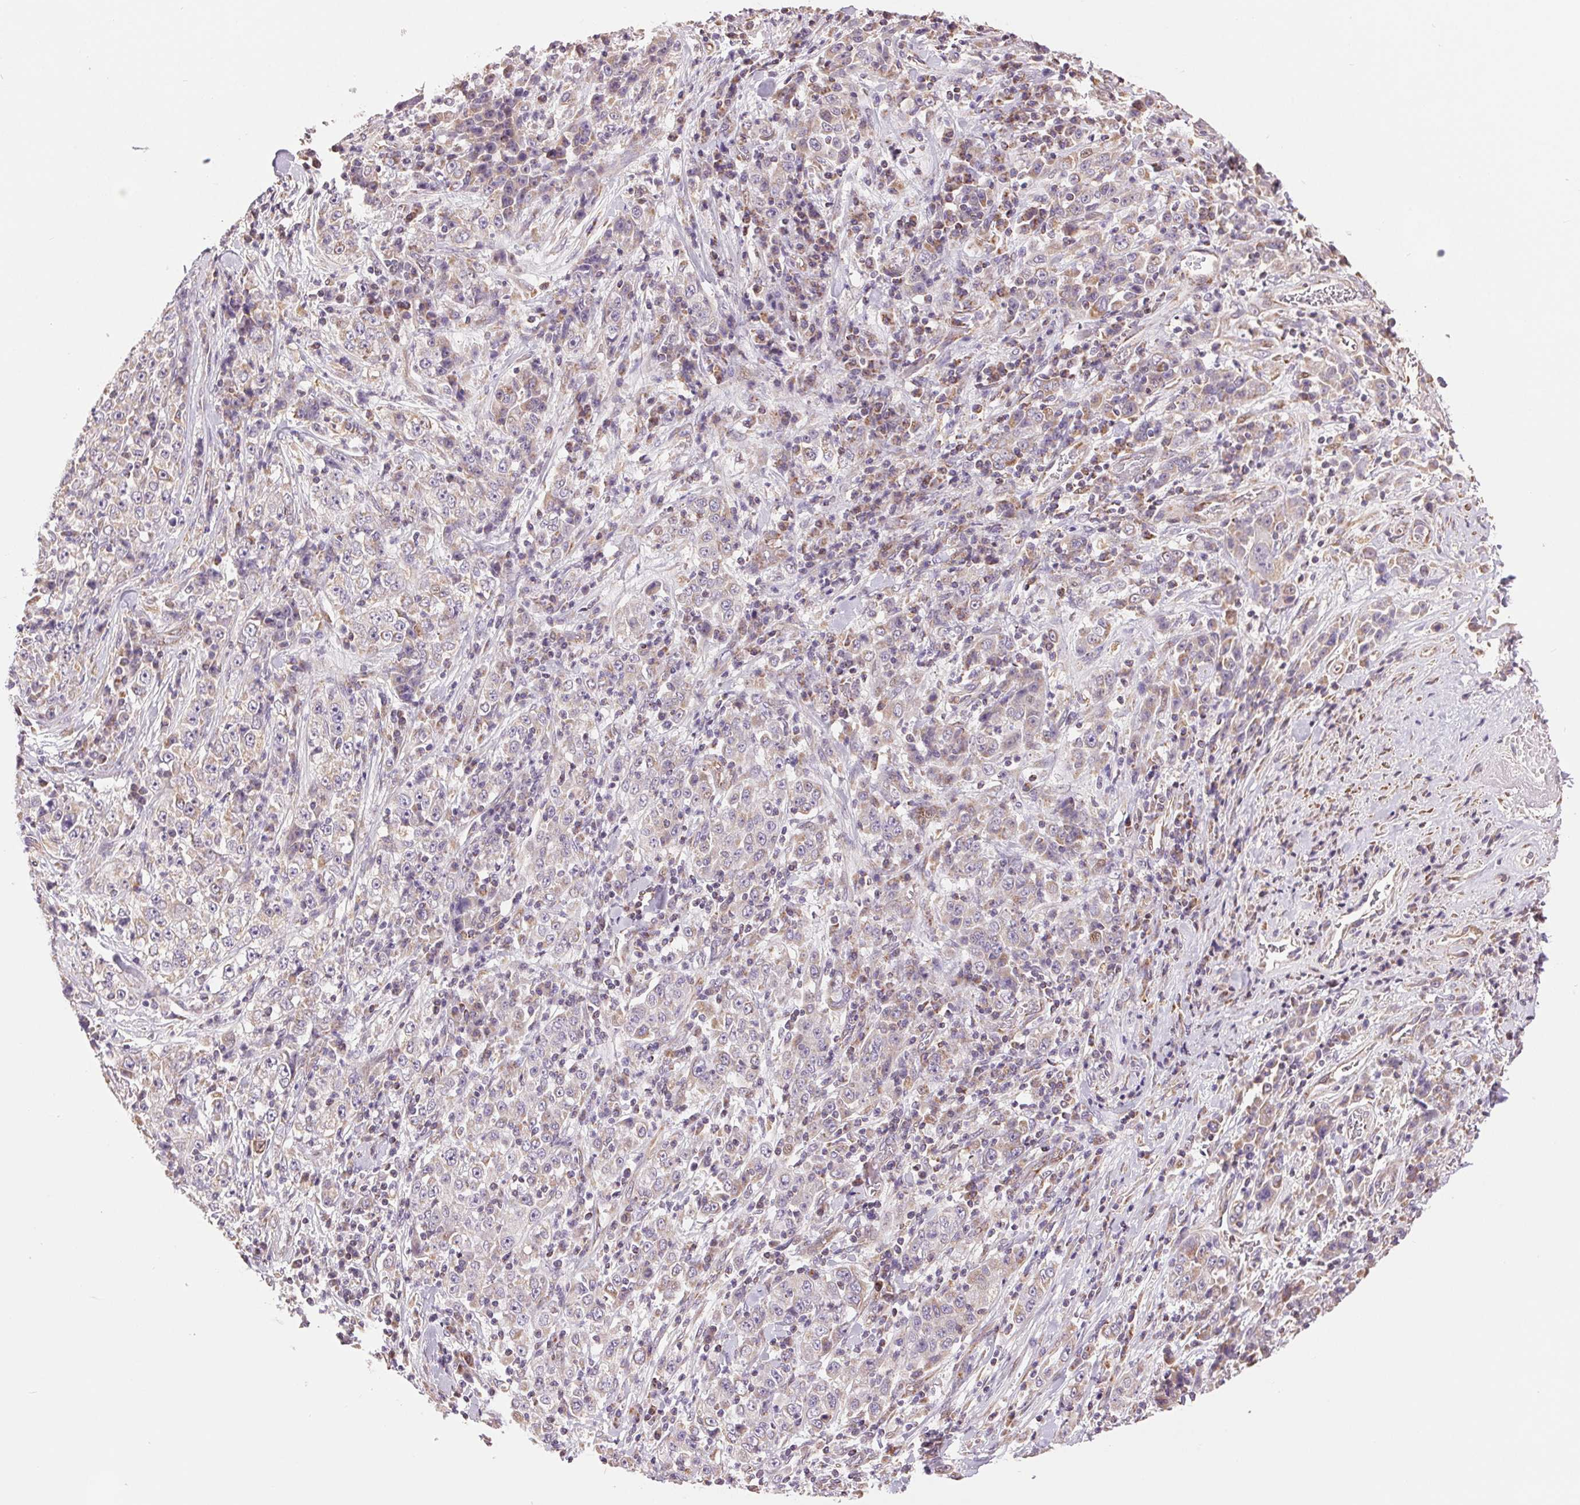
{"staining": {"intensity": "negative", "quantity": "none", "location": "none"}, "tissue": "stomach cancer", "cell_type": "Tumor cells", "image_type": "cancer", "snomed": [{"axis": "morphology", "description": "Normal tissue, NOS"}, {"axis": "morphology", "description": "Adenocarcinoma, NOS"}, {"axis": "topography", "description": "Stomach, upper"}, {"axis": "topography", "description": "Stomach"}], "caption": "DAB immunohistochemical staining of adenocarcinoma (stomach) demonstrates no significant staining in tumor cells.", "gene": "DGUOK", "patient": {"sex": "male", "age": 59}}